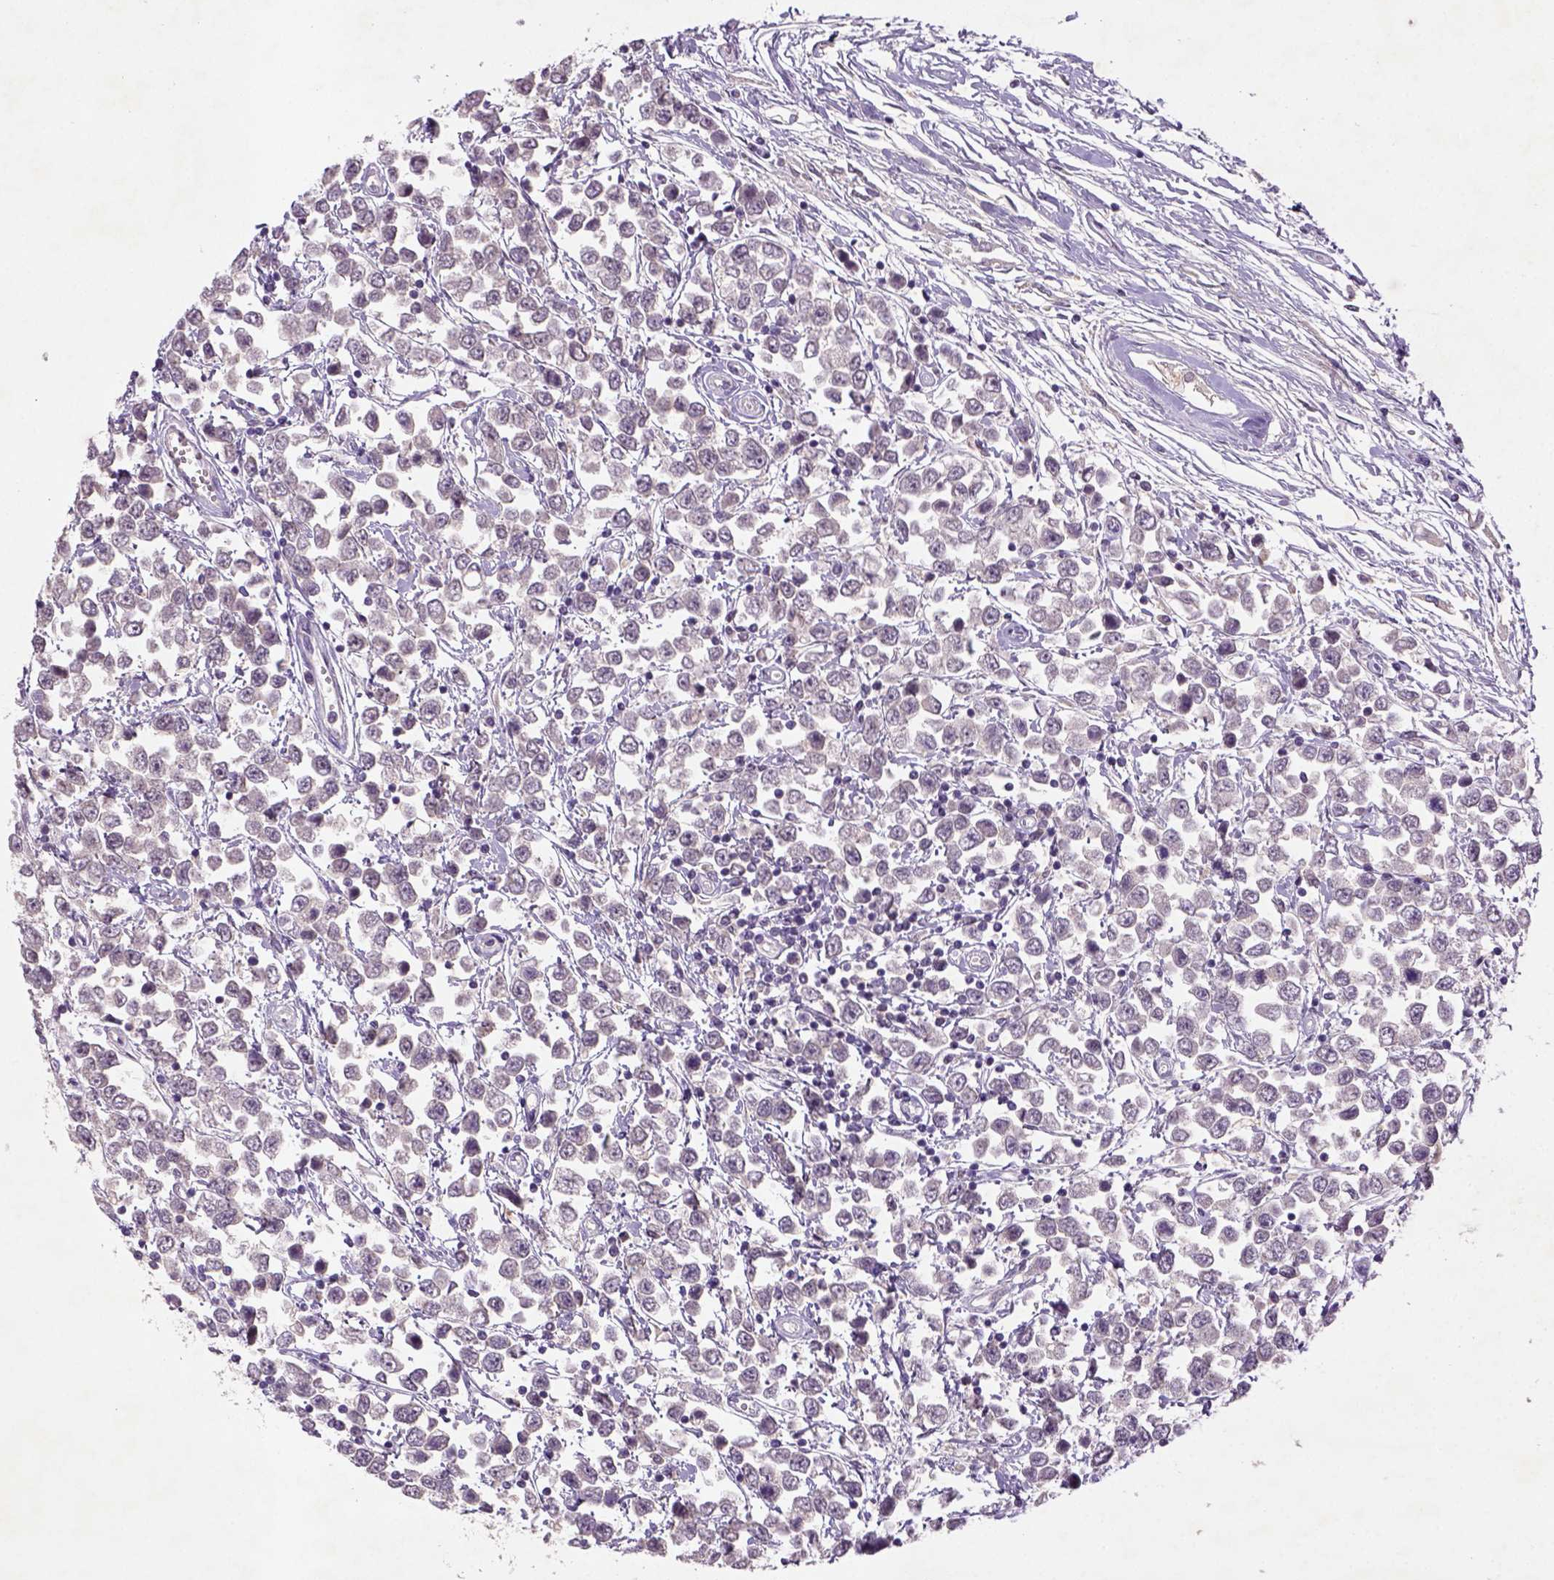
{"staining": {"intensity": "negative", "quantity": "none", "location": "none"}, "tissue": "testis cancer", "cell_type": "Tumor cells", "image_type": "cancer", "snomed": [{"axis": "morphology", "description": "Seminoma, NOS"}, {"axis": "topography", "description": "Testis"}], "caption": "There is no significant positivity in tumor cells of testis seminoma. Nuclei are stained in blue.", "gene": "NLGN2", "patient": {"sex": "male", "age": 34}}